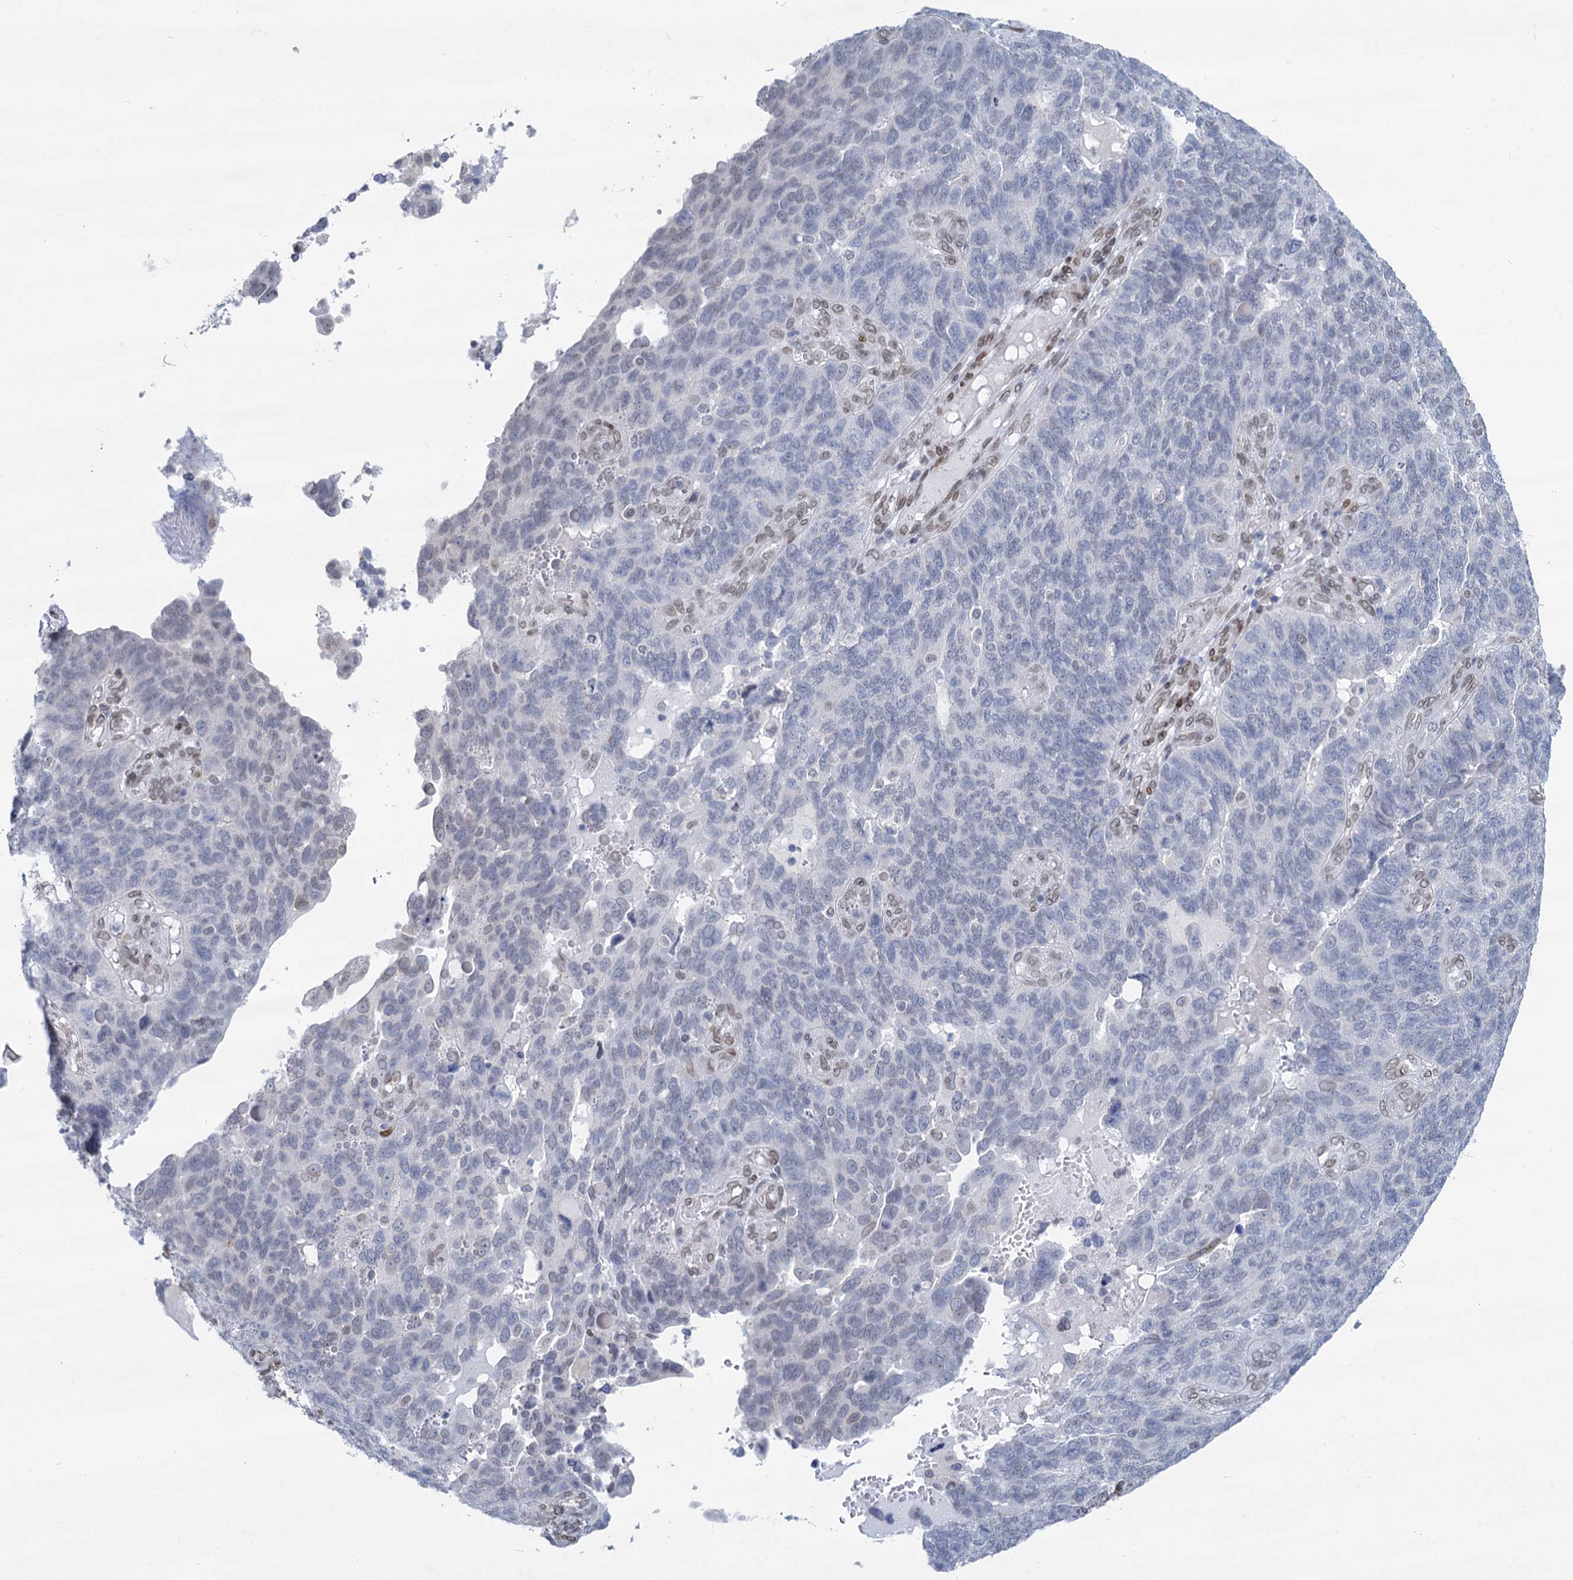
{"staining": {"intensity": "negative", "quantity": "none", "location": "none"}, "tissue": "endometrial cancer", "cell_type": "Tumor cells", "image_type": "cancer", "snomed": [{"axis": "morphology", "description": "Adenocarcinoma, NOS"}, {"axis": "topography", "description": "Endometrium"}], "caption": "High magnification brightfield microscopy of endometrial cancer stained with DAB (3,3'-diaminobenzidine) (brown) and counterstained with hematoxylin (blue): tumor cells show no significant expression.", "gene": "PRSS35", "patient": {"sex": "female", "age": 66}}